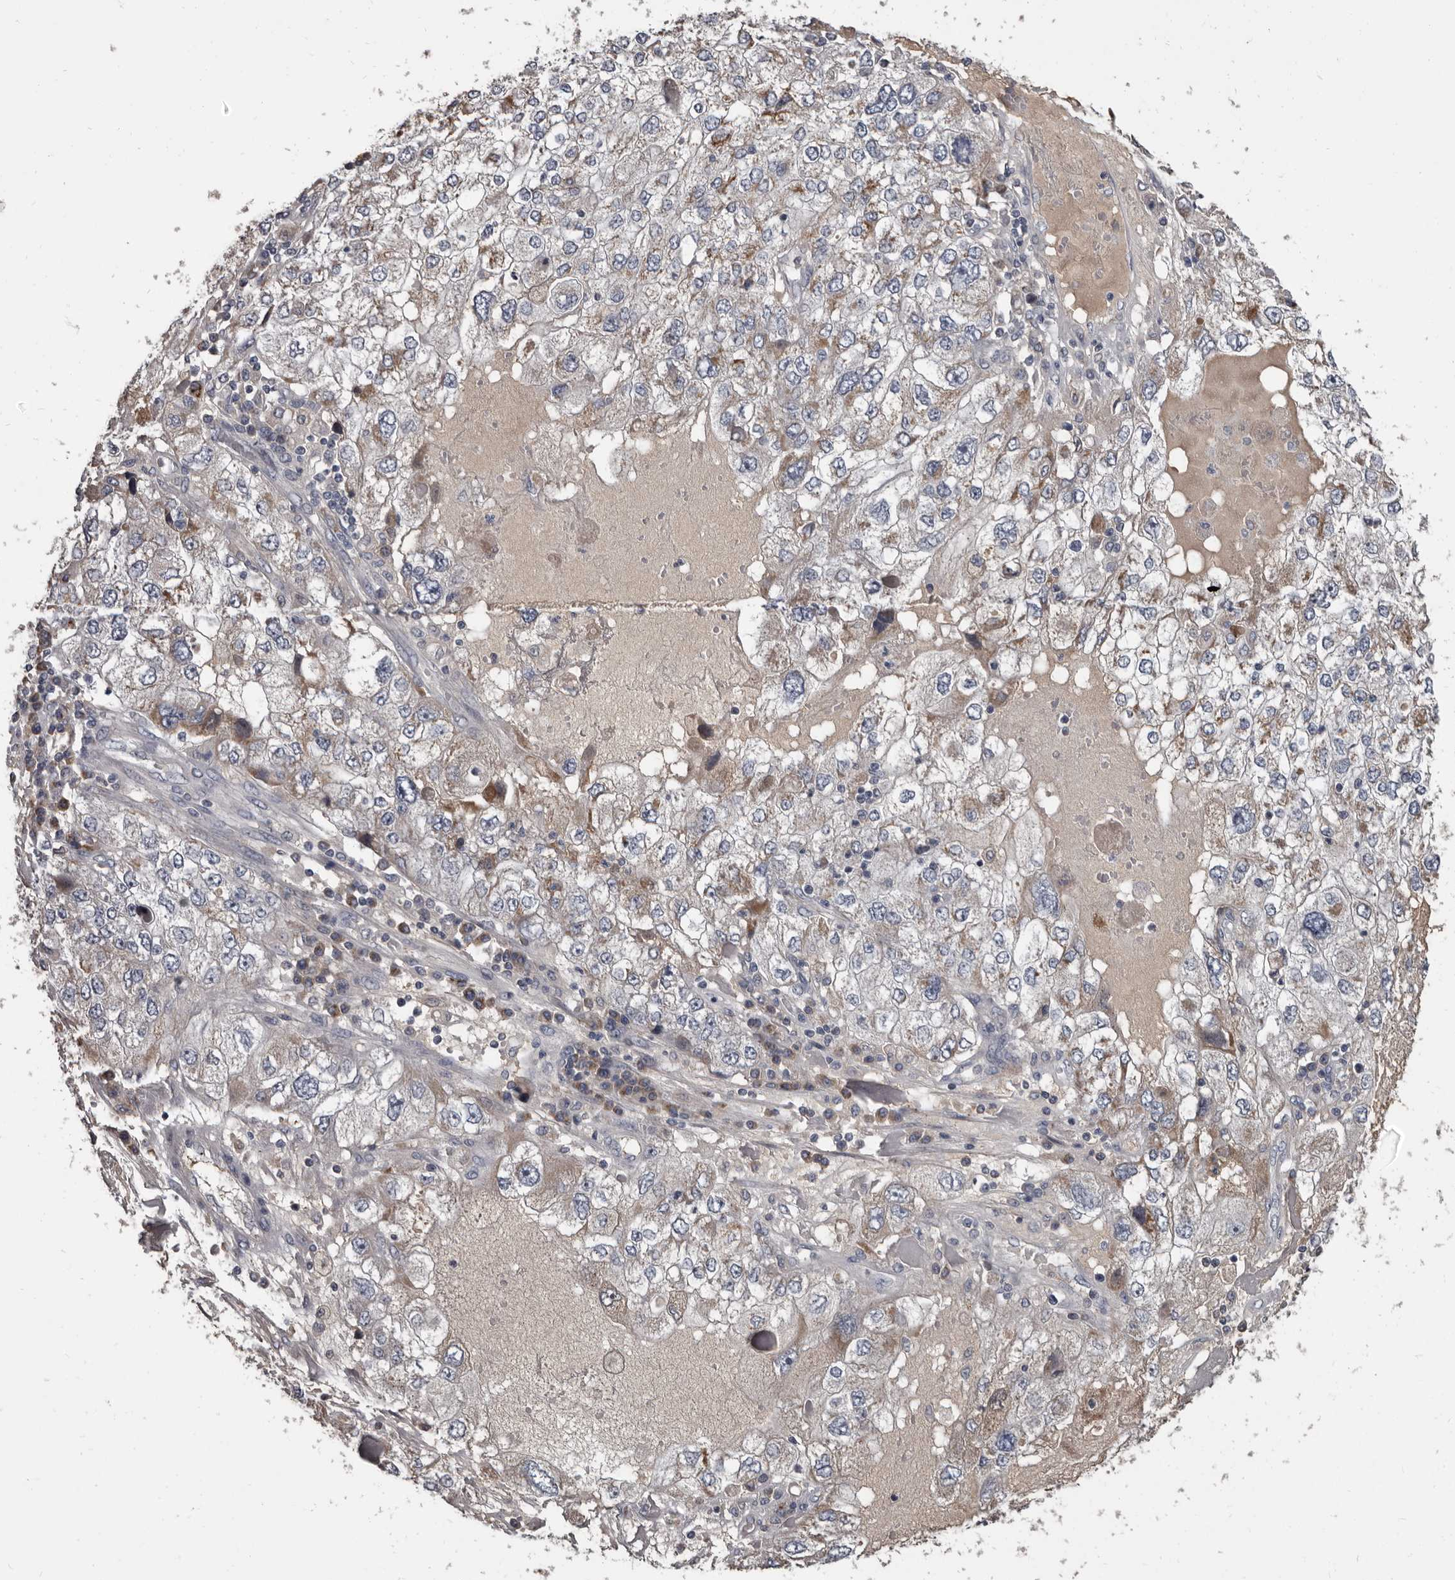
{"staining": {"intensity": "moderate", "quantity": "<25%", "location": "cytoplasmic/membranous"}, "tissue": "endometrial cancer", "cell_type": "Tumor cells", "image_type": "cancer", "snomed": [{"axis": "morphology", "description": "Adenocarcinoma, NOS"}, {"axis": "topography", "description": "Endometrium"}], "caption": "Immunohistochemical staining of human endometrial cancer shows moderate cytoplasmic/membranous protein expression in about <25% of tumor cells.", "gene": "ALDH5A1", "patient": {"sex": "female", "age": 49}}